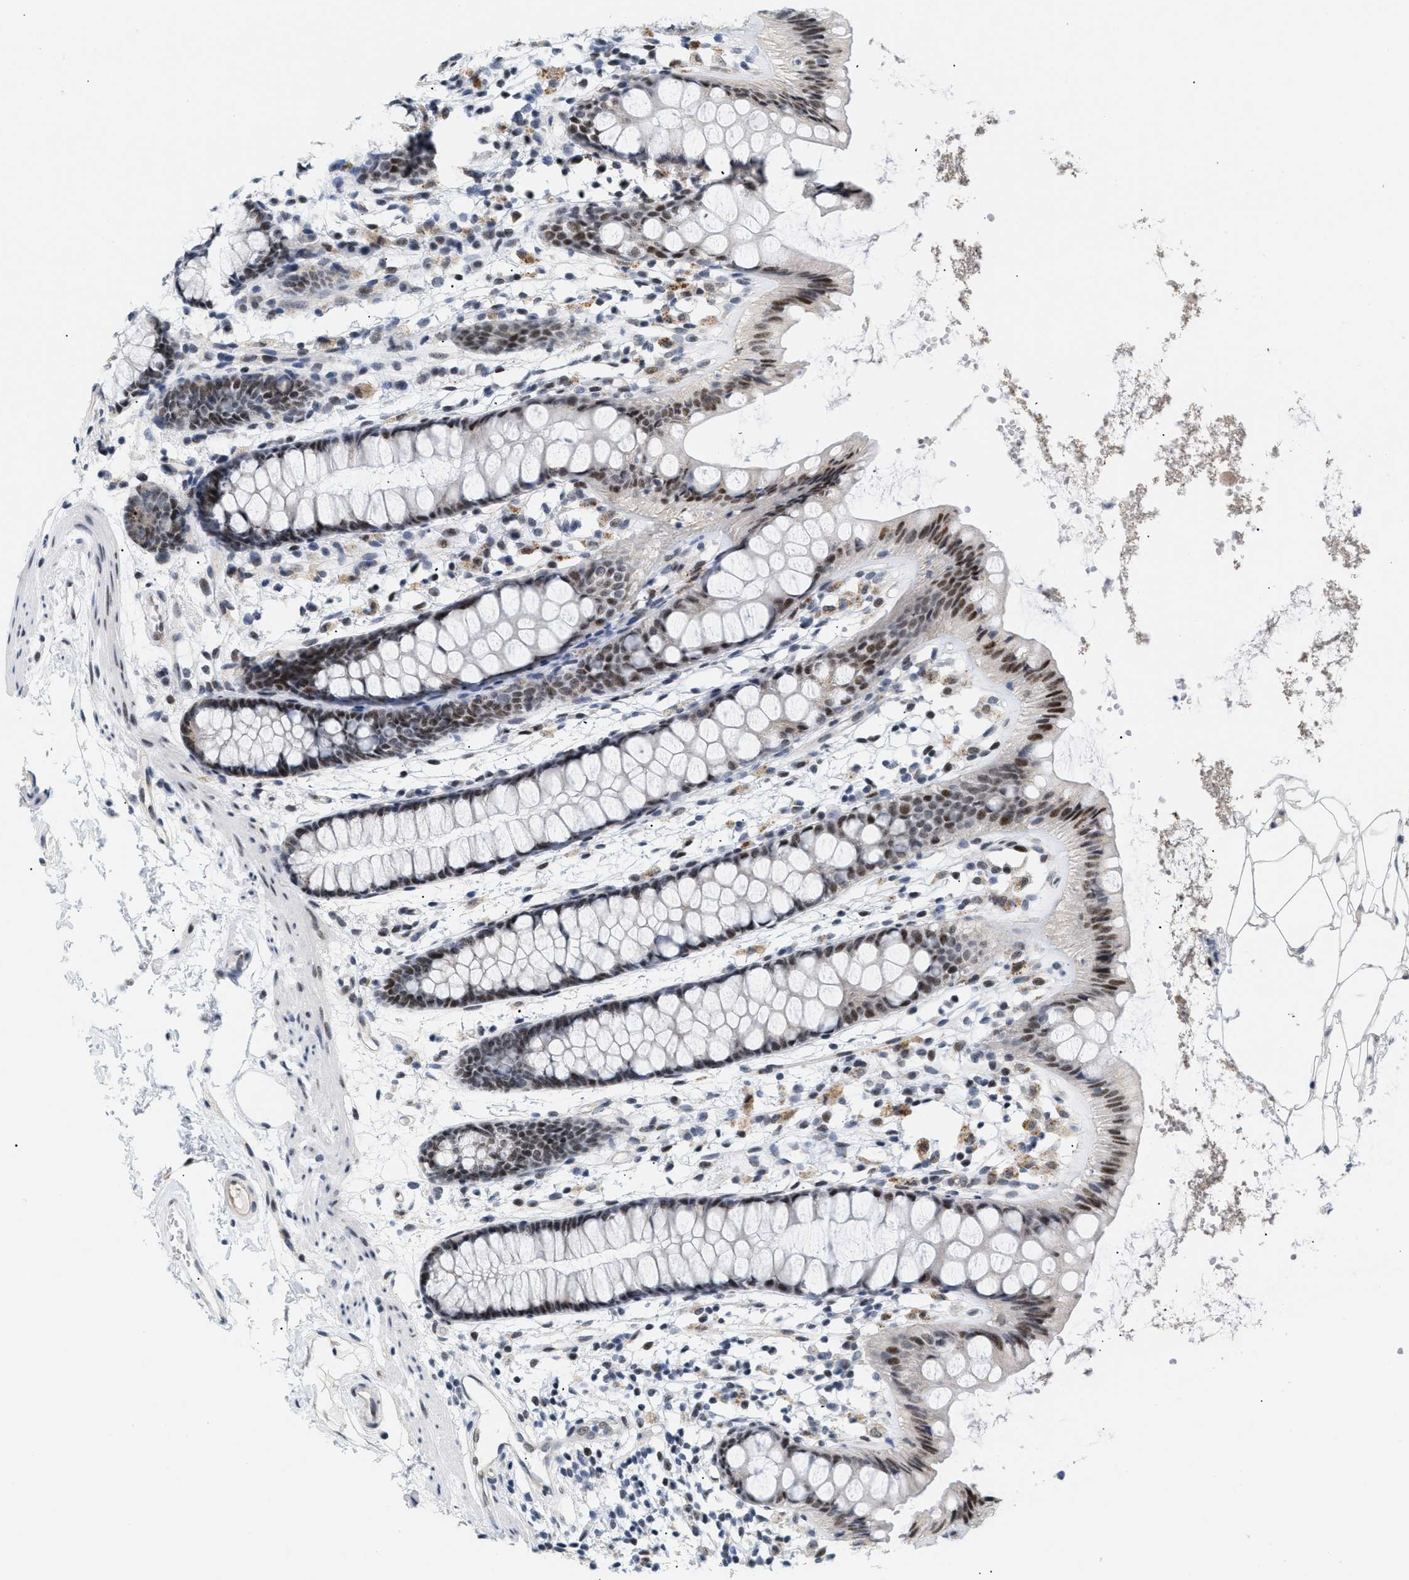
{"staining": {"intensity": "strong", "quantity": ">75%", "location": "nuclear"}, "tissue": "rectum", "cell_type": "Glandular cells", "image_type": "normal", "snomed": [{"axis": "morphology", "description": "Normal tissue, NOS"}, {"axis": "topography", "description": "Rectum"}], "caption": "A photomicrograph showing strong nuclear positivity in approximately >75% of glandular cells in normal rectum, as visualized by brown immunohistochemical staining.", "gene": "PPARD", "patient": {"sex": "female", "age": 66}}